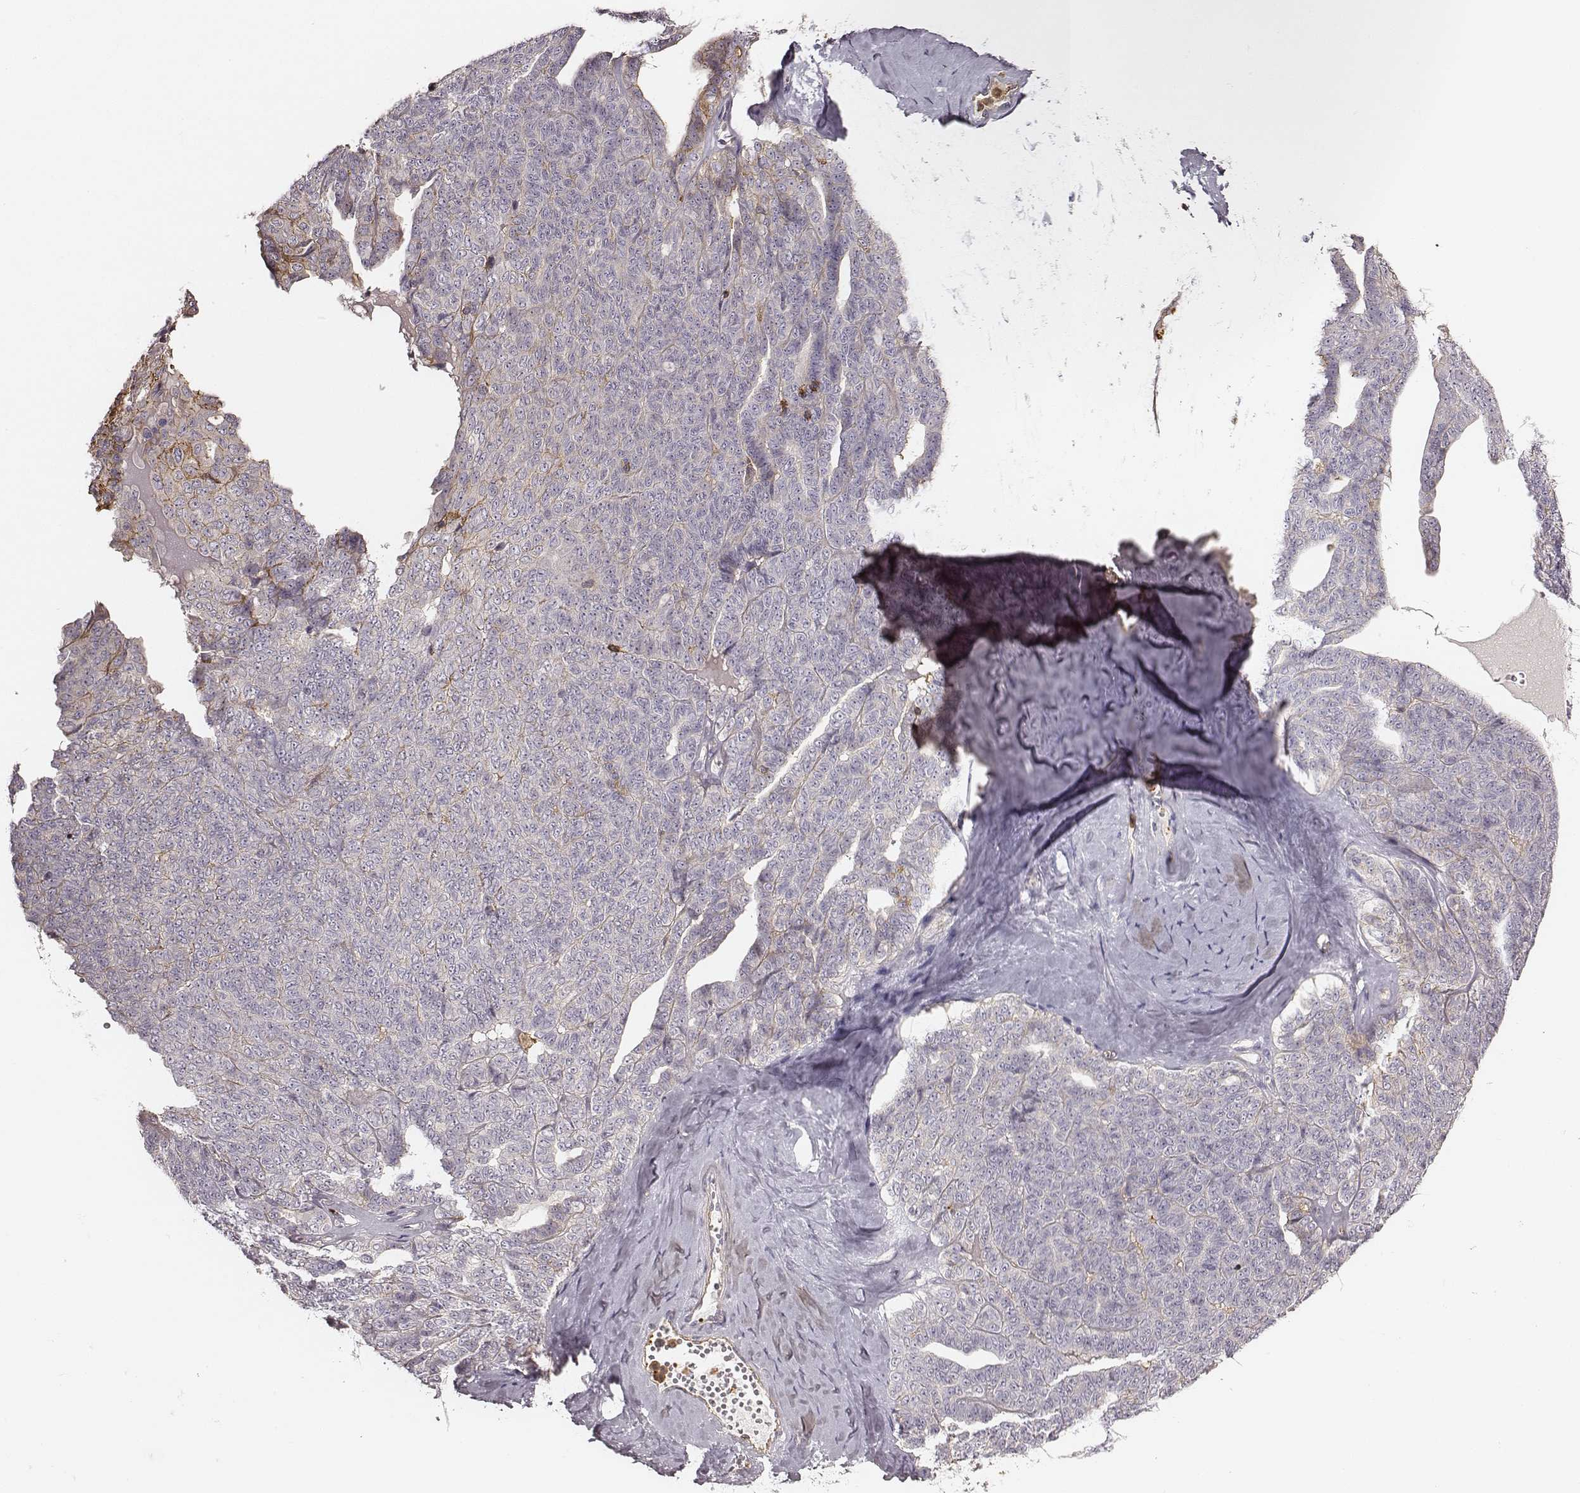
{"staining": {"intensity": "weak", "quantity": "25%-75%", "location": "cytoplasmic/membranous"}, "tissue": "ovarian cancer", "cell_type": "Tumor cells", "image_type": "cancer", "snomed": [{"axis": "morphology", "description": "Cystadenocarcinoma, serous, NOS"}, {"axis": "topography", "description": "Ovary"}], "caption": "Immunohistochemistry (DAB (3,3'-diaminobenzidine)) staining of ovarian serous cystadenocarcinoma displays weak cytoplasmic/membranous protein positivity in about 25%-75% of tumor cells. The protein of interest is stained brown, and the nuclei are stained in blue (DAB IHC with brightfield microscopy, high magnification).", "gene": "ZYX", "patient": {"sex": "female", "age": 71}}